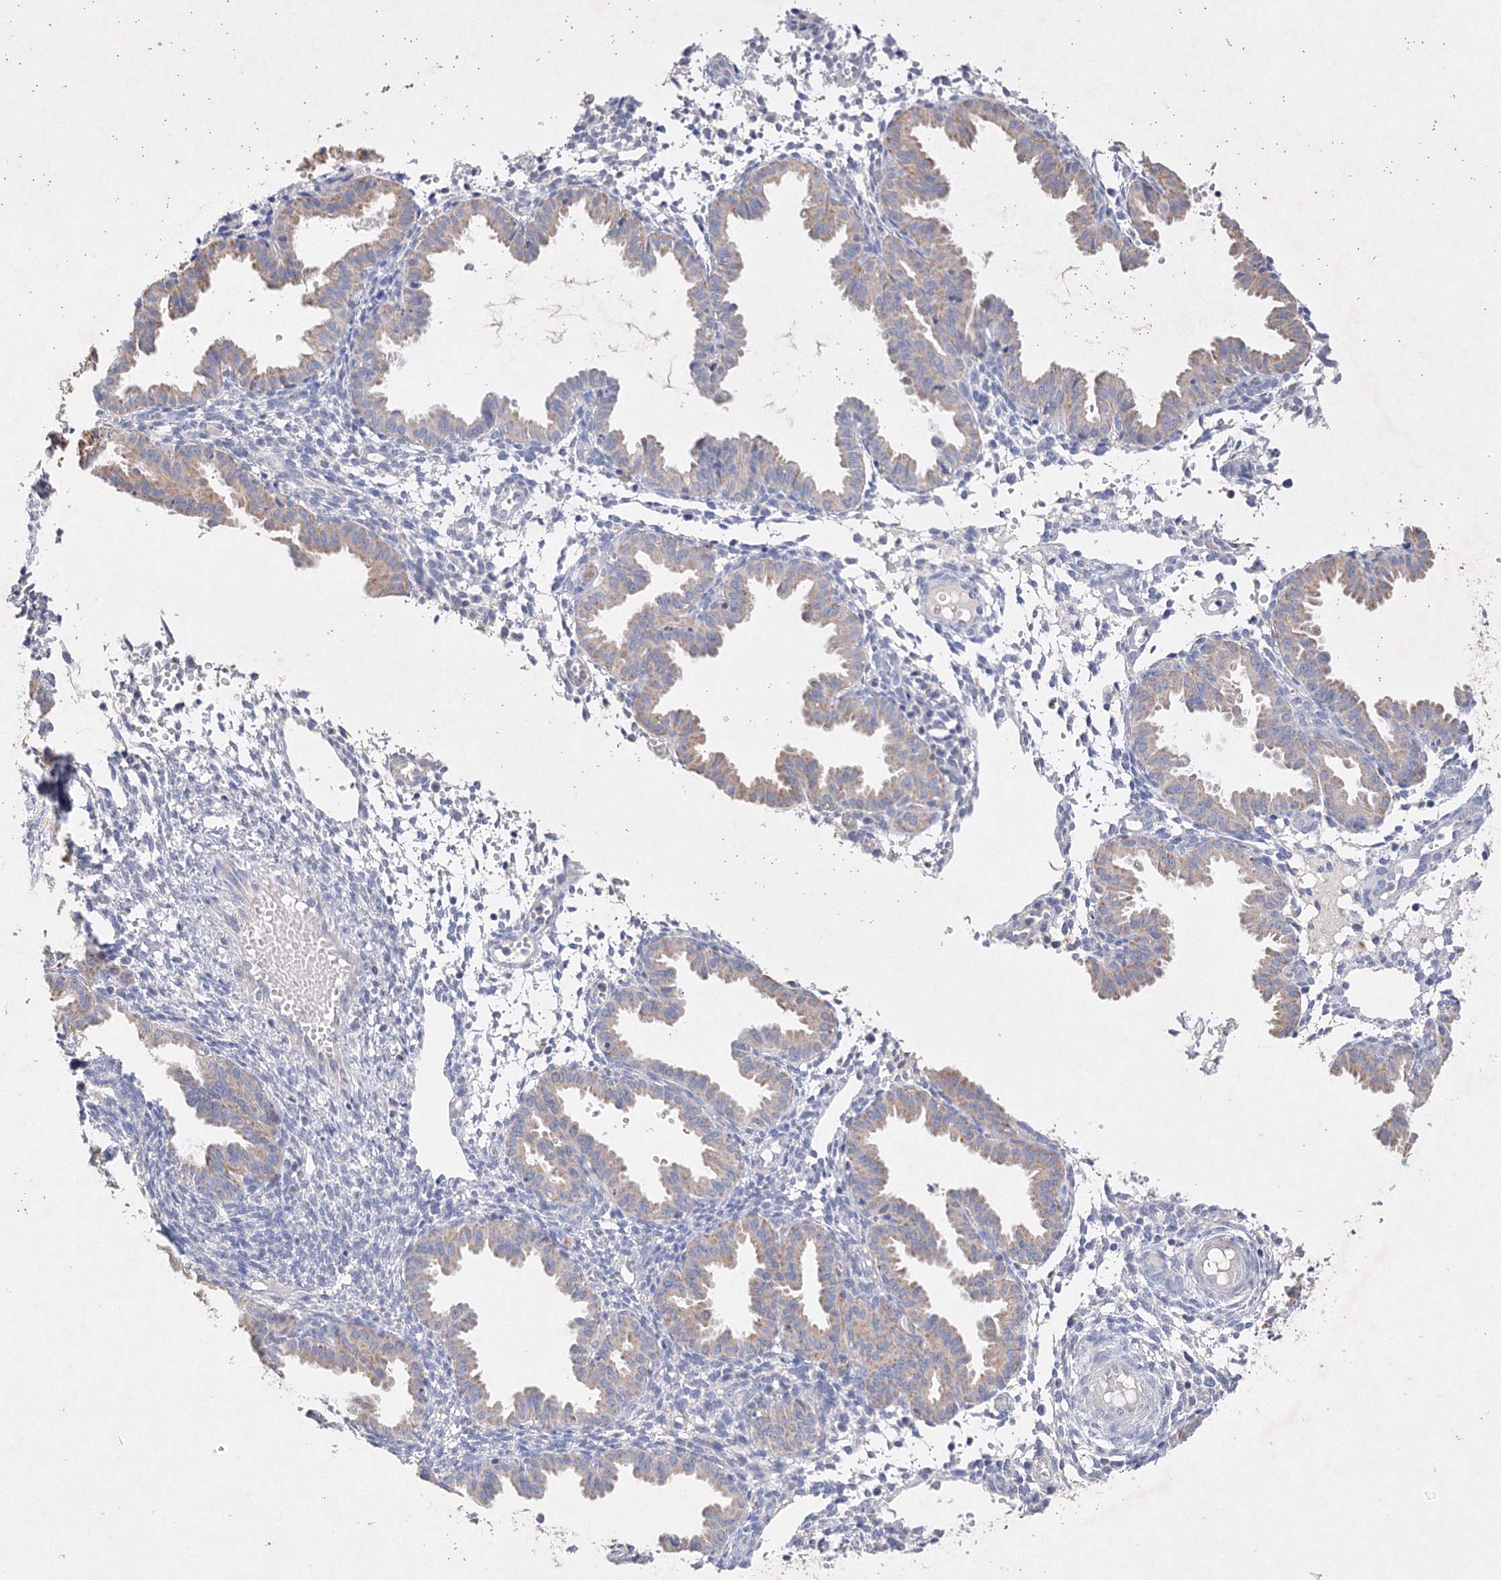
{"staining": {"intensity": "negative", "quantity": "none", "location": "none"}, "tissue": "endometrium", "cell_type": "Cells in endometrial stroma", "image_type": "normal", "snomed": [{"axis": "morphology", "description": "Normal tissue, NOS"}, {"axis": "topography", "description": "Endometrium"}], "caption": "Cells in endometrial stroma are negative for brown protein staining in benign endometrium. Nuclei are stained in blue.", "gene": "GLS", "patient": {"sex": "female", "age": 33}}